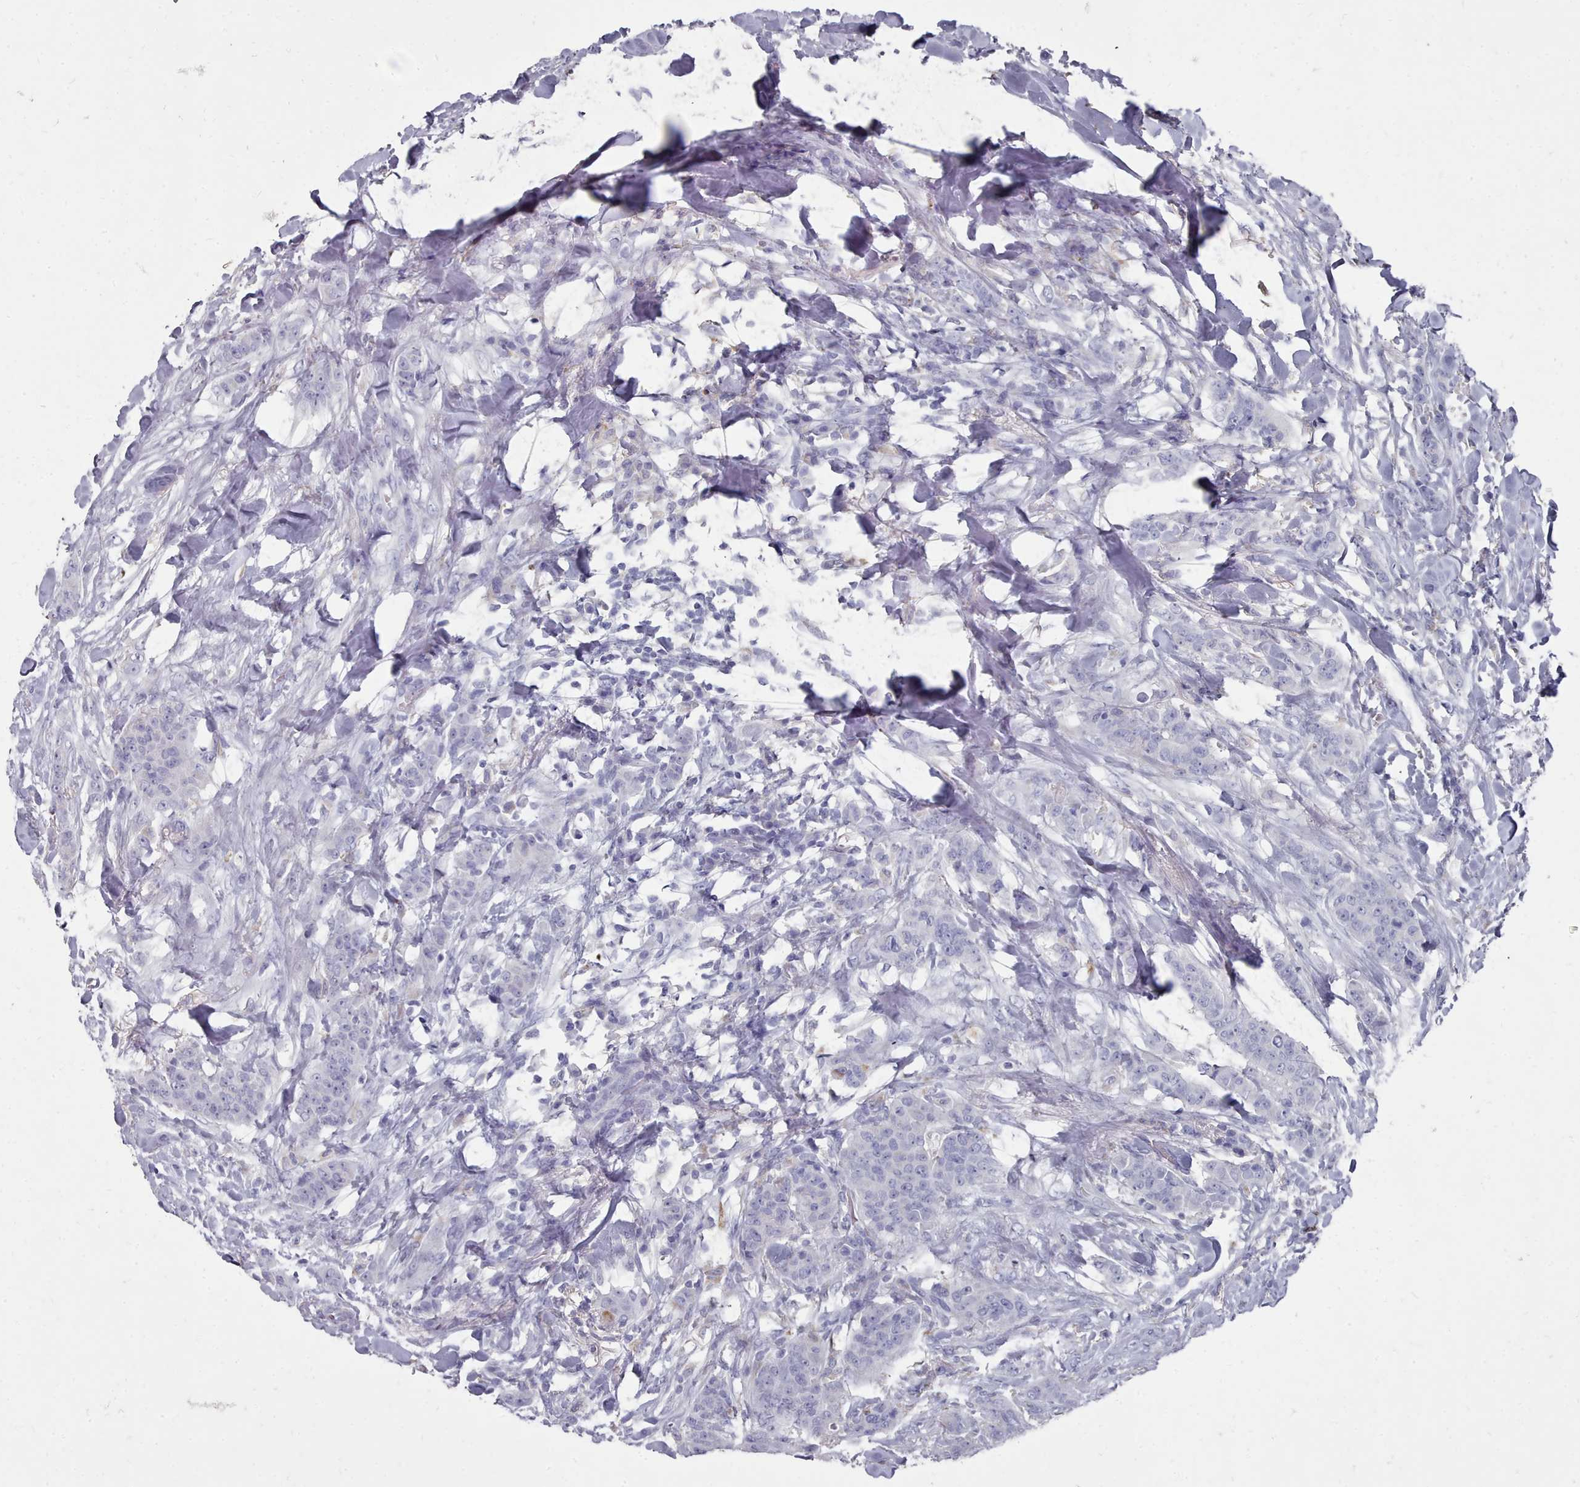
{"staining": {"intensity": "negative", "quantity": "none", "location": "none"}, "tissue": "breast cancer", "cell_type": "Tumor cells", "image_type": "cancer", "snomed": [{"axis": "morphology", "description": "Duct carcinoma"}, {"axis": "topography", "description": "Breast"}], "caption": "This is an IHC photomicrograph of intraductal carcinoma (breast). There is no expression in tumor cells.", "gene": "OTULINL", "patient": {"sex": "female", "age": 40}}